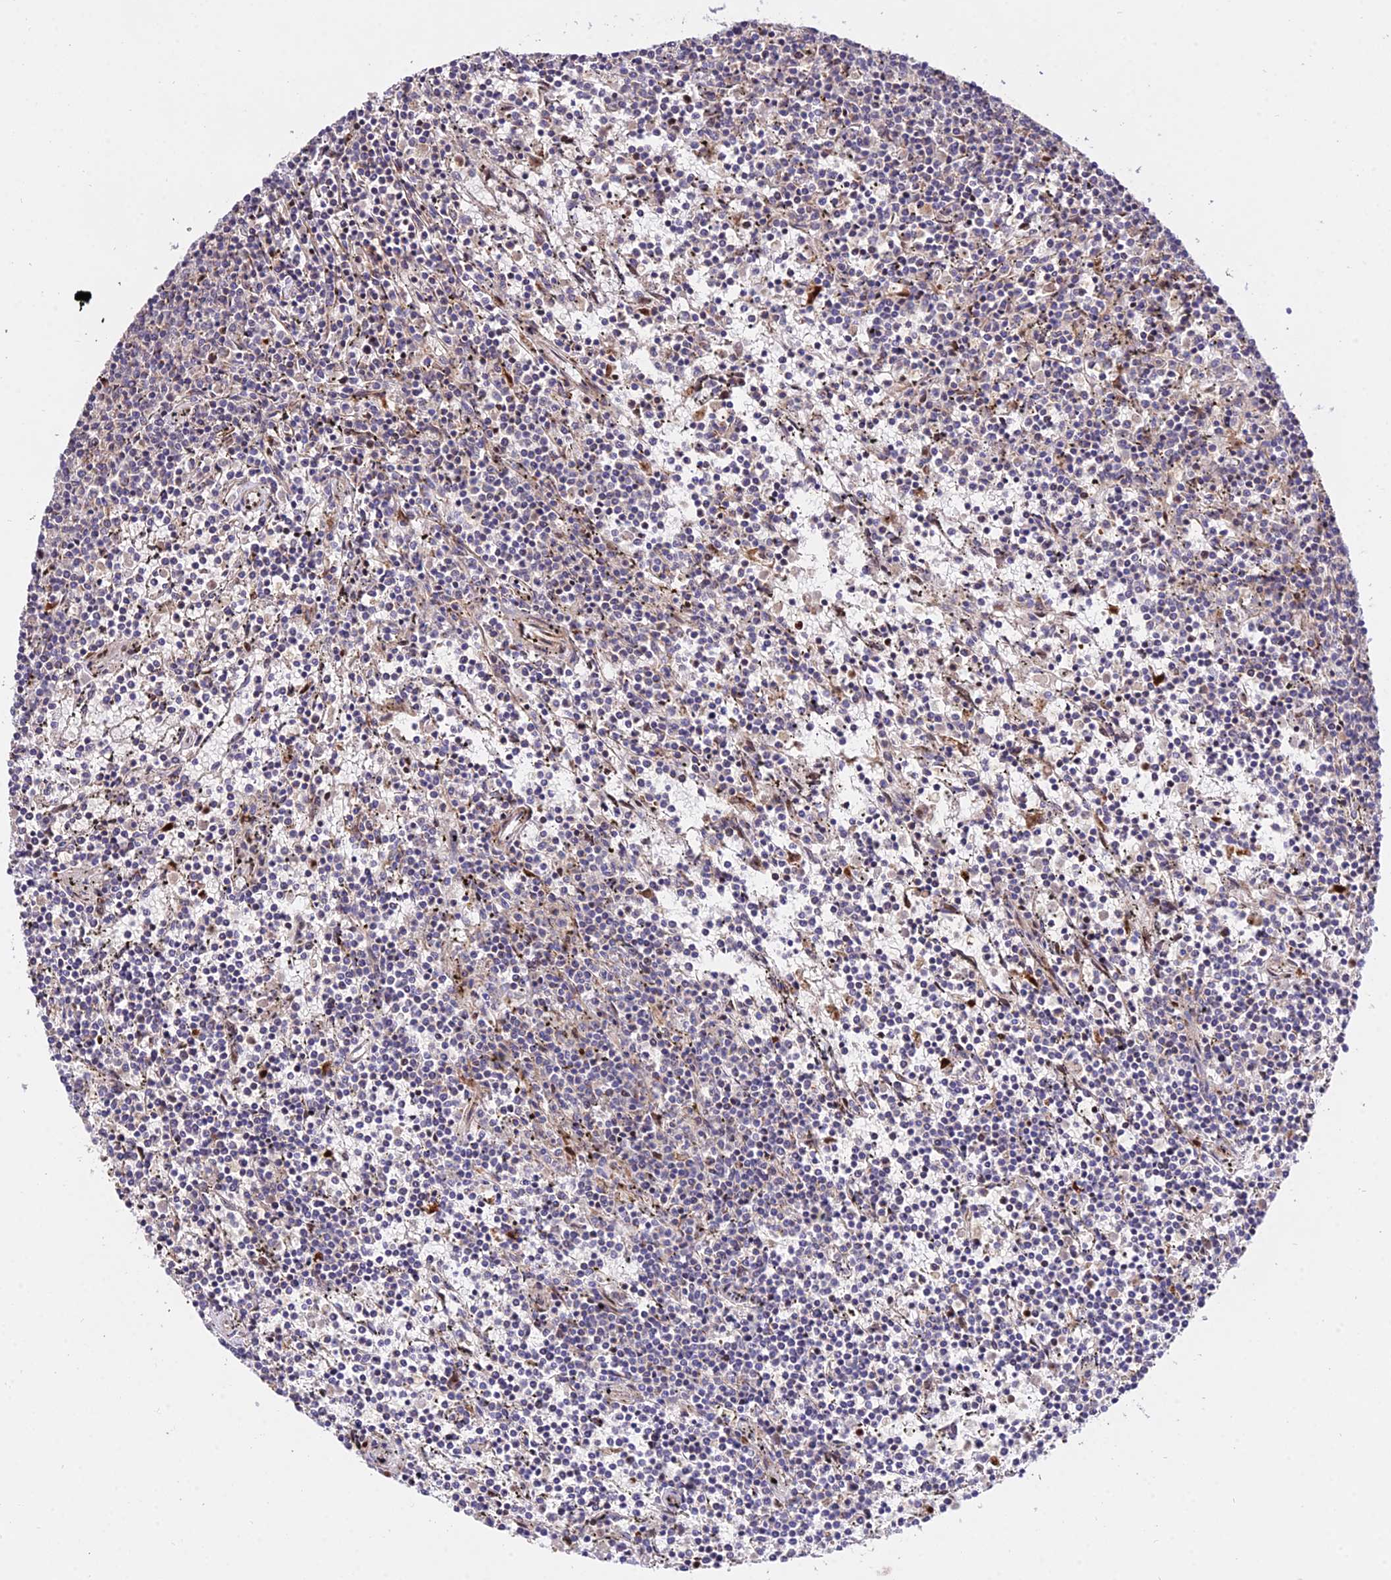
{"staining": {"intensity": "negative", "quantity": "none", "location": "none"}, "tissue": "lymphoma", "cell_type": "Tumor cells", "image_type": "cancer", "snomed": [{"axis": "morphology", "description": "Malignant lymphoma, non-Hodgkin's type, Low grade"}, {"axis": "topography", "description": "Spleen"}], "caption": "Lymphoma was stained to show a protein in brown. There is no significant positivity in tumor cells.", "gene": "WDR5B", "patient": {"sex": "female", "age": 50}}